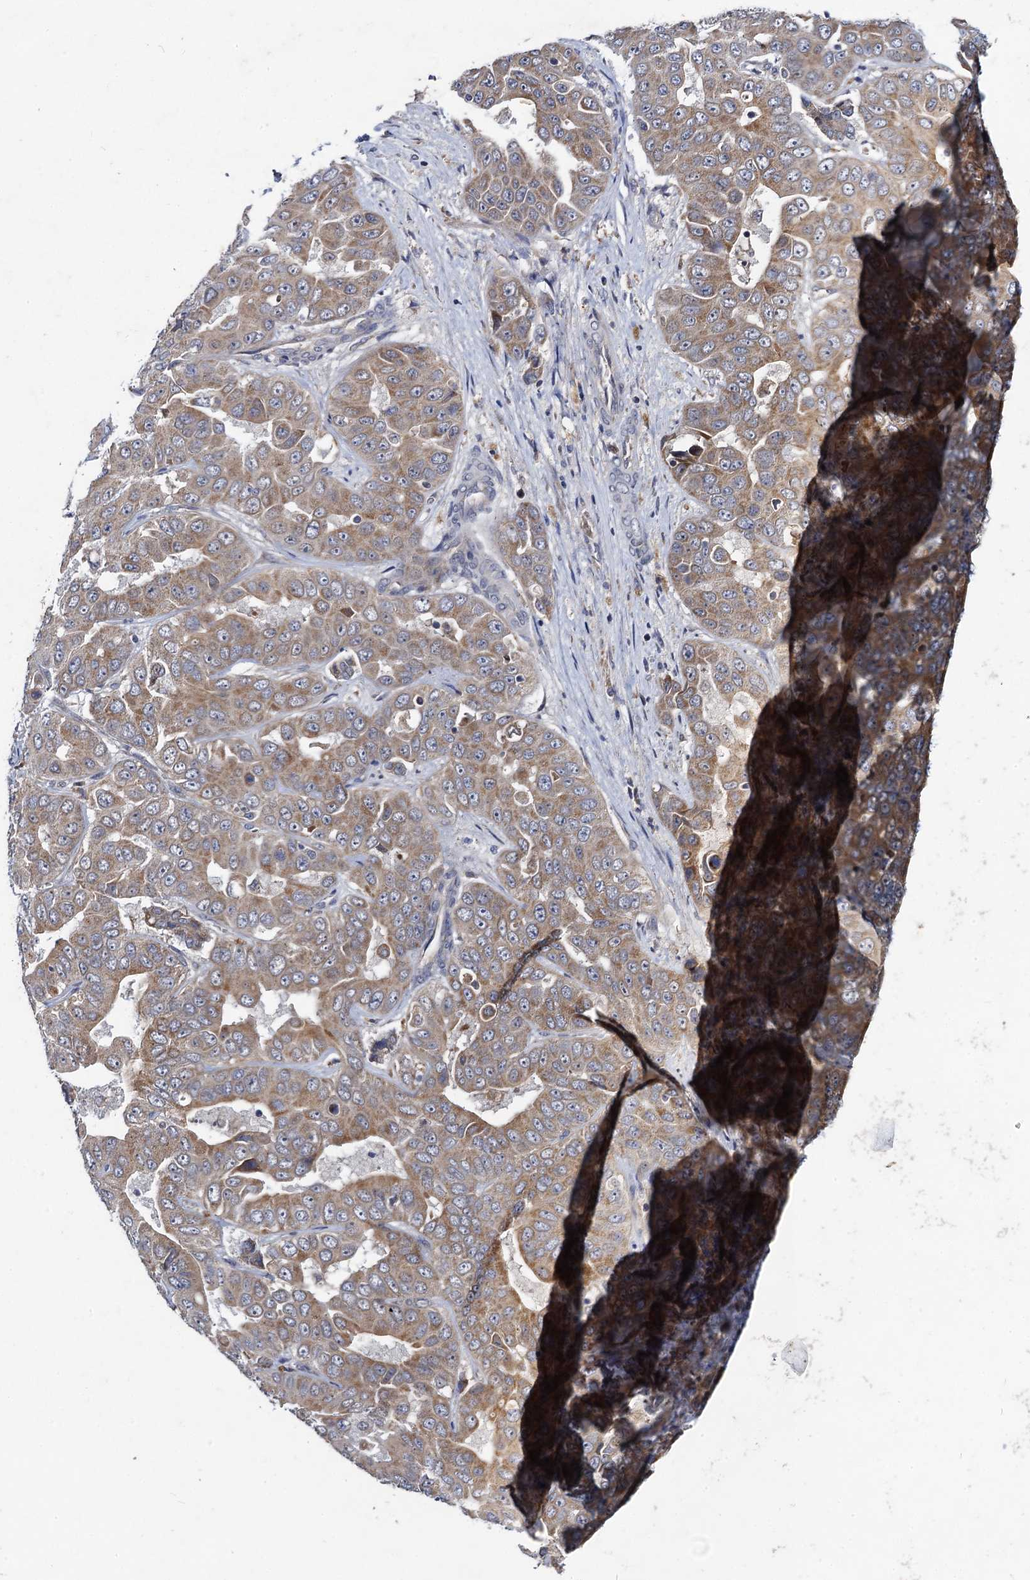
{"staining": {"intensity": "moderate", "quantity": ">75%", "location": "cytoplasmic/membranous"}, "tissue": "liver cancer", "cell_type": "Tumor cells", "image_type": "cancer", "snomed": [{"axis": "morphology", "description": "Cholangiocarcinoma"}, {"axis": "topography", "description": "Liver"}], "caption": "An image showing moderate cytoplasmic/membranous expression in approximately >75% of tumor cells in liver cancer, as visualized by brown immunohistochemical staining.", "gene": "VPS37D", "patient": {"sex": "female", "age": 52}}